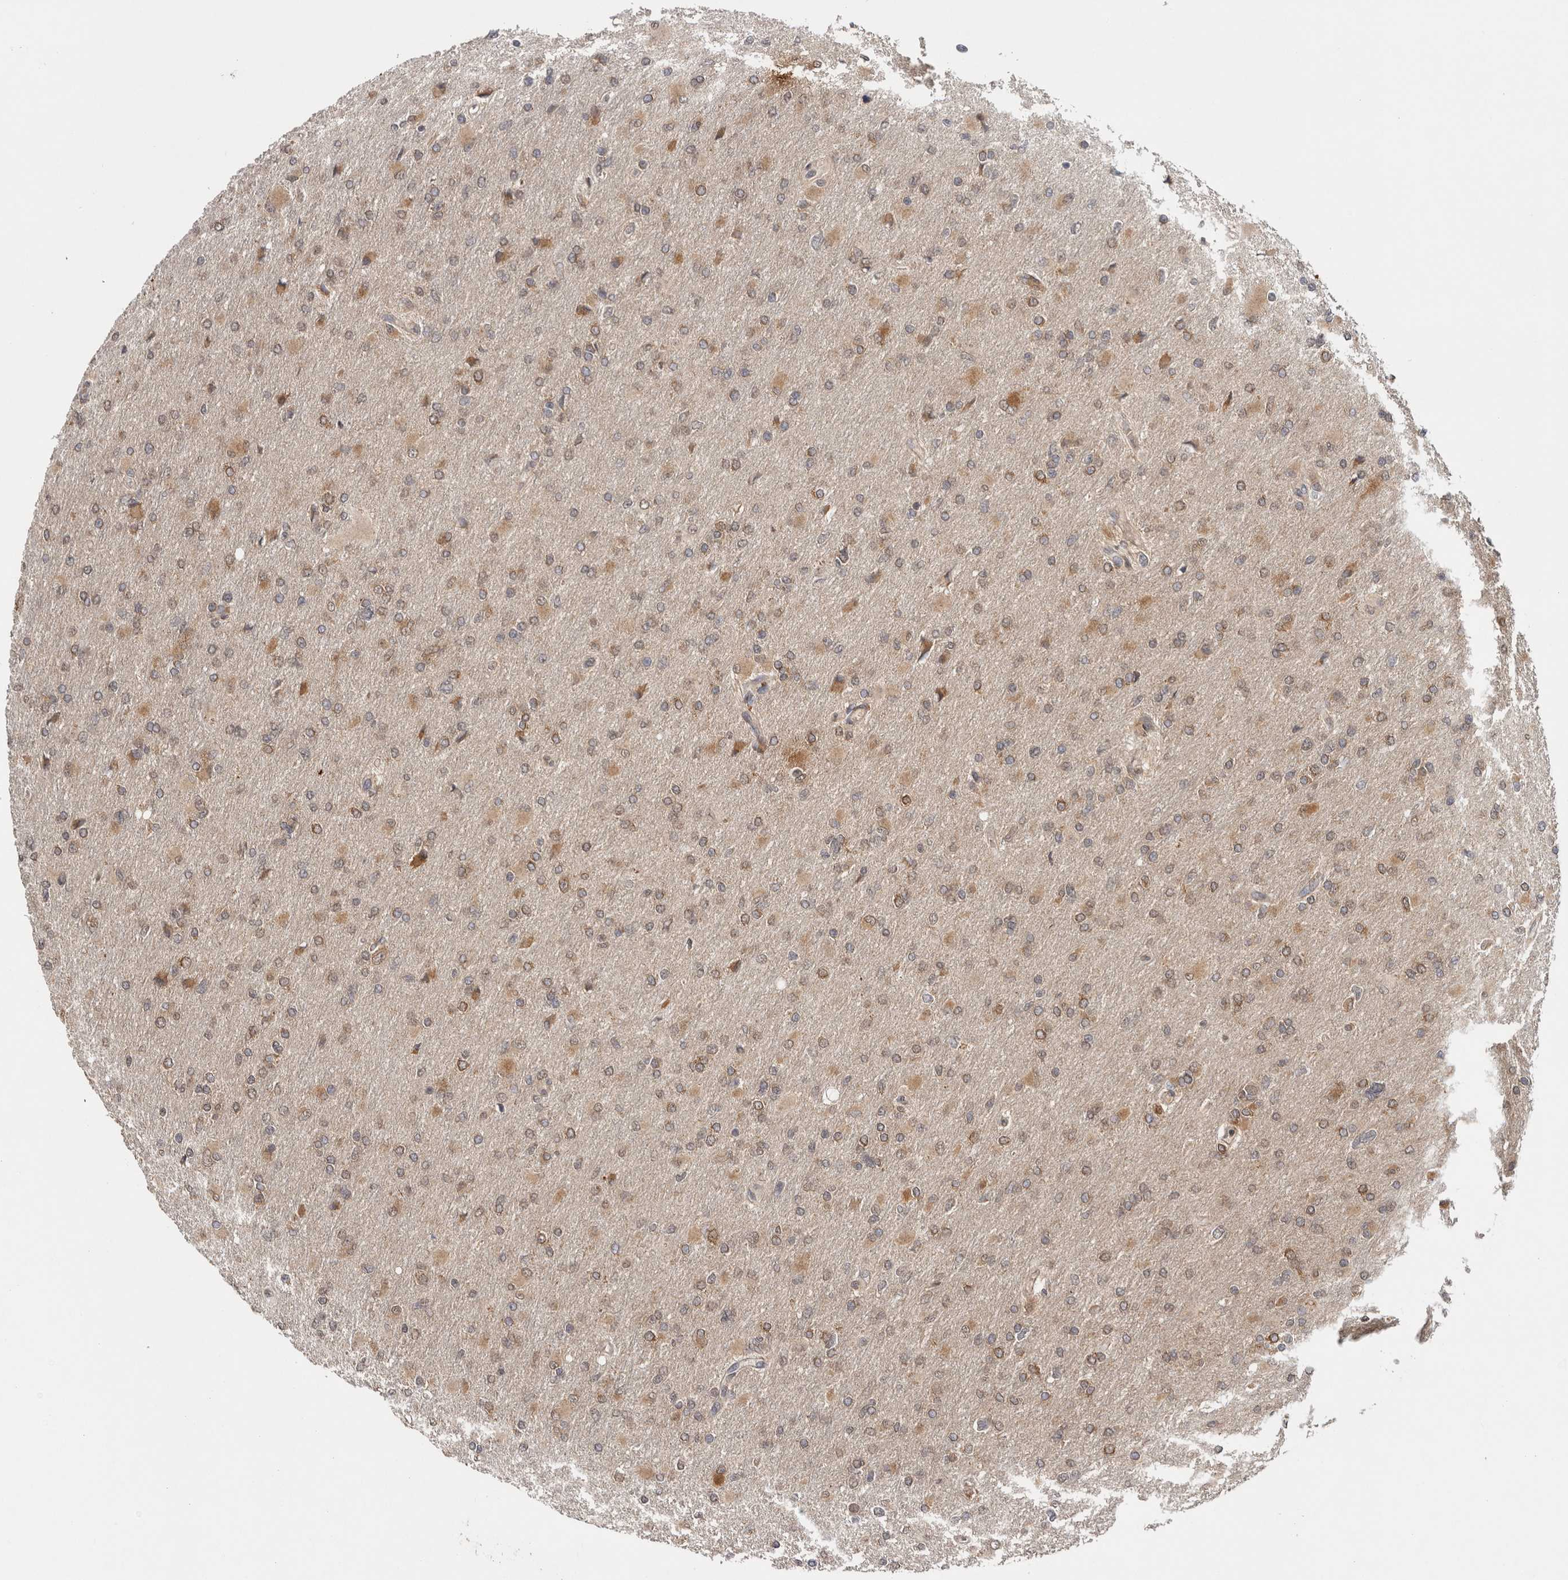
{"staining": {"intensity": "weak", "quantity": ">75%", "location": "cytoplasmic/membranous"}, "tissue": "glioma", "cell_type": "Tumor cells", "image_type": "cancer", "snomed": [{"axis": "morphology", "description": "Glioma, malignant, High grade"}, {"axis": "topography", "description": "Cerebral cortex"}], "caption": "High-grade glioma (malignant) tissue exhibits weak cytoplasmic/membranous expression in about >75% of tumor cells", "gene": "HMOX2", "patient": {"sex": "female", "age": 36}}